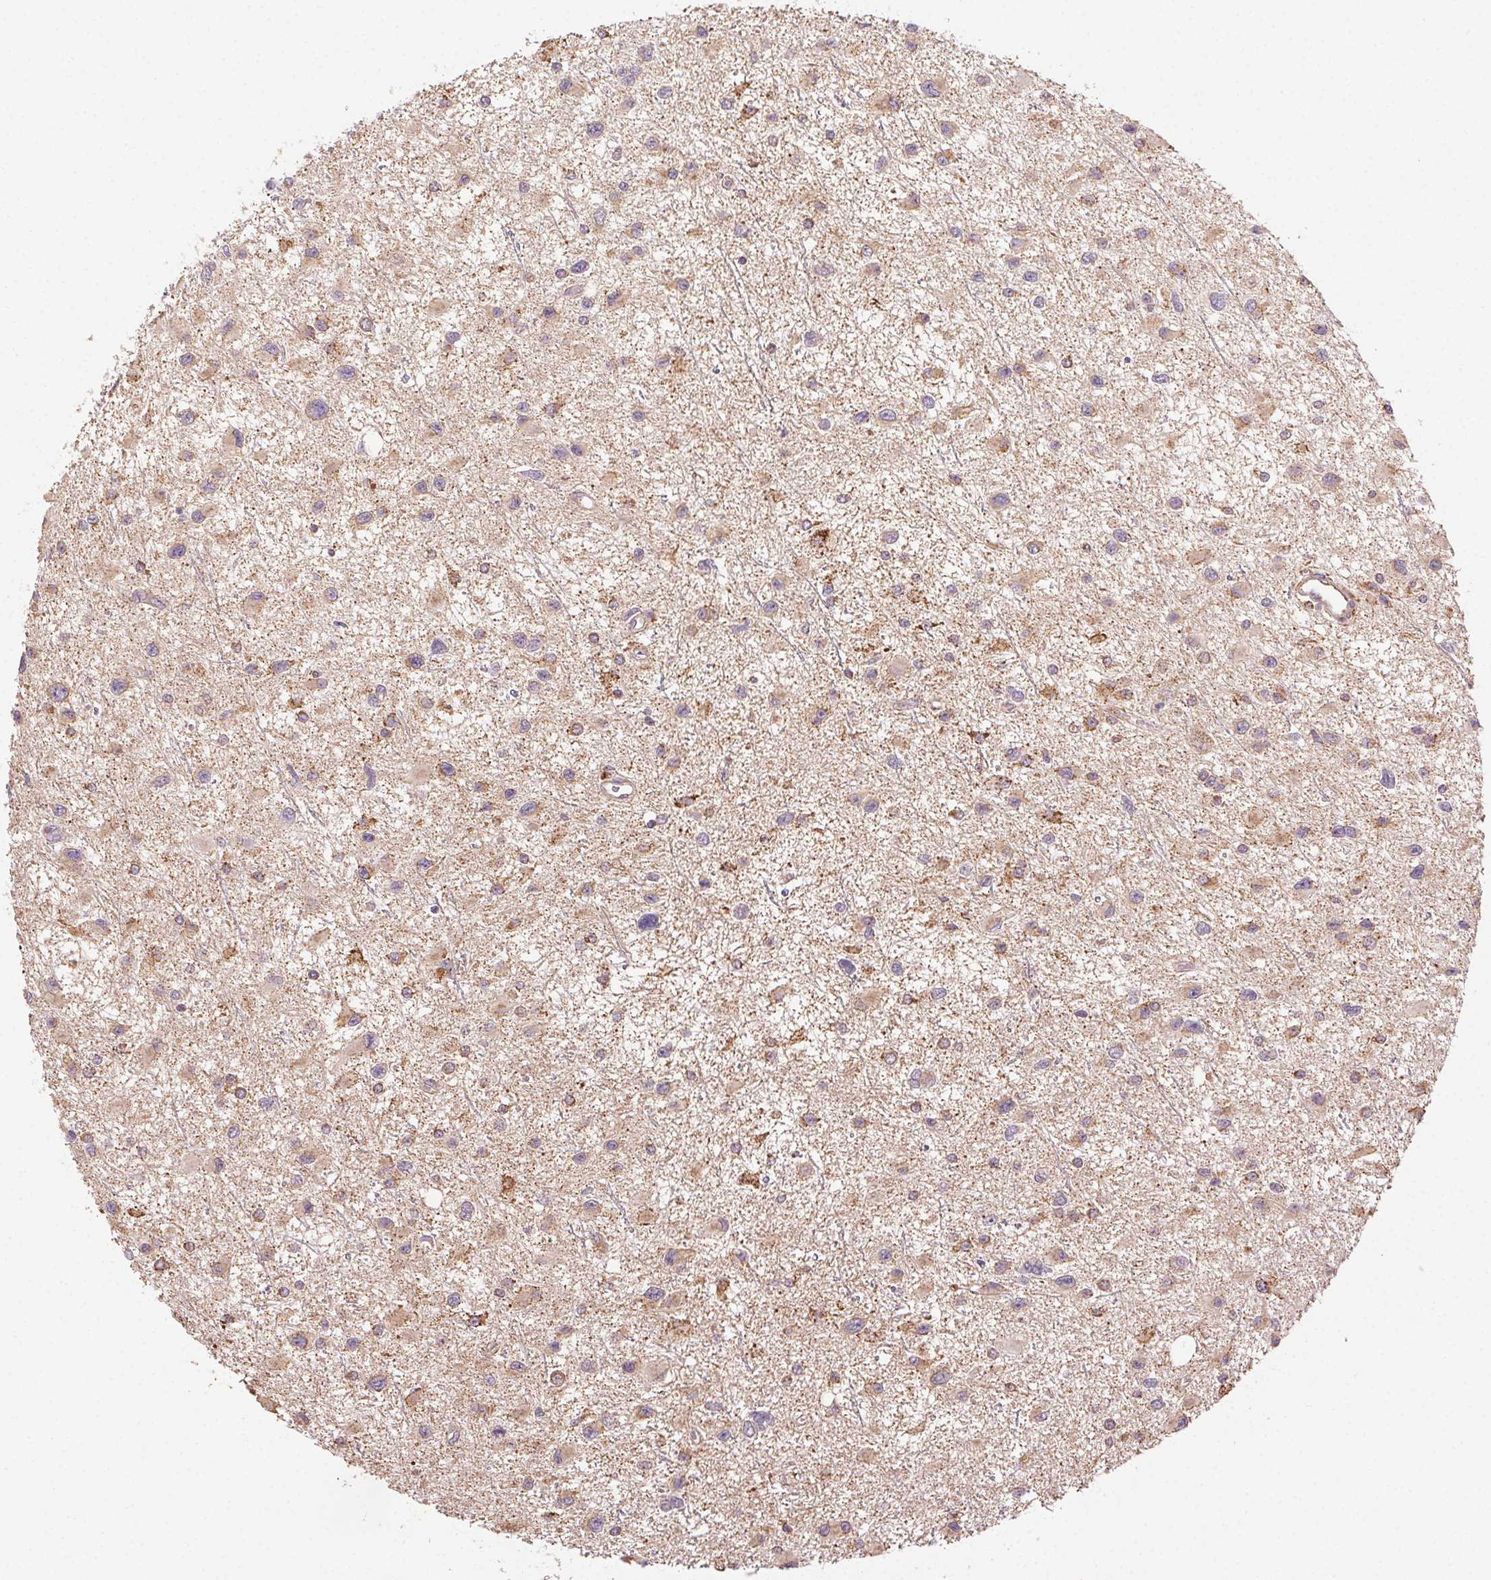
{"staining": {"intensity": "weak", "quantity": ">75%", "location": "cytoplasmic/membranous"}, "tissue": "glioma", "cell_type": "Tumor cells", "image_type": "cancer", "snomed": [{"axis": "morphology", "description": "Glioma, malignant, Low grade"}, {"axis": "topography", "description": "Brain"}], "caption": "Human low-grade glioma (malignant) stained for a protein (brown) demonstrates weak cytoplasmic/membranous positive expression in about >75% of tumor cells.", "gene": "FNBP1L", "patient": {"sex": "female", "age": 32}}